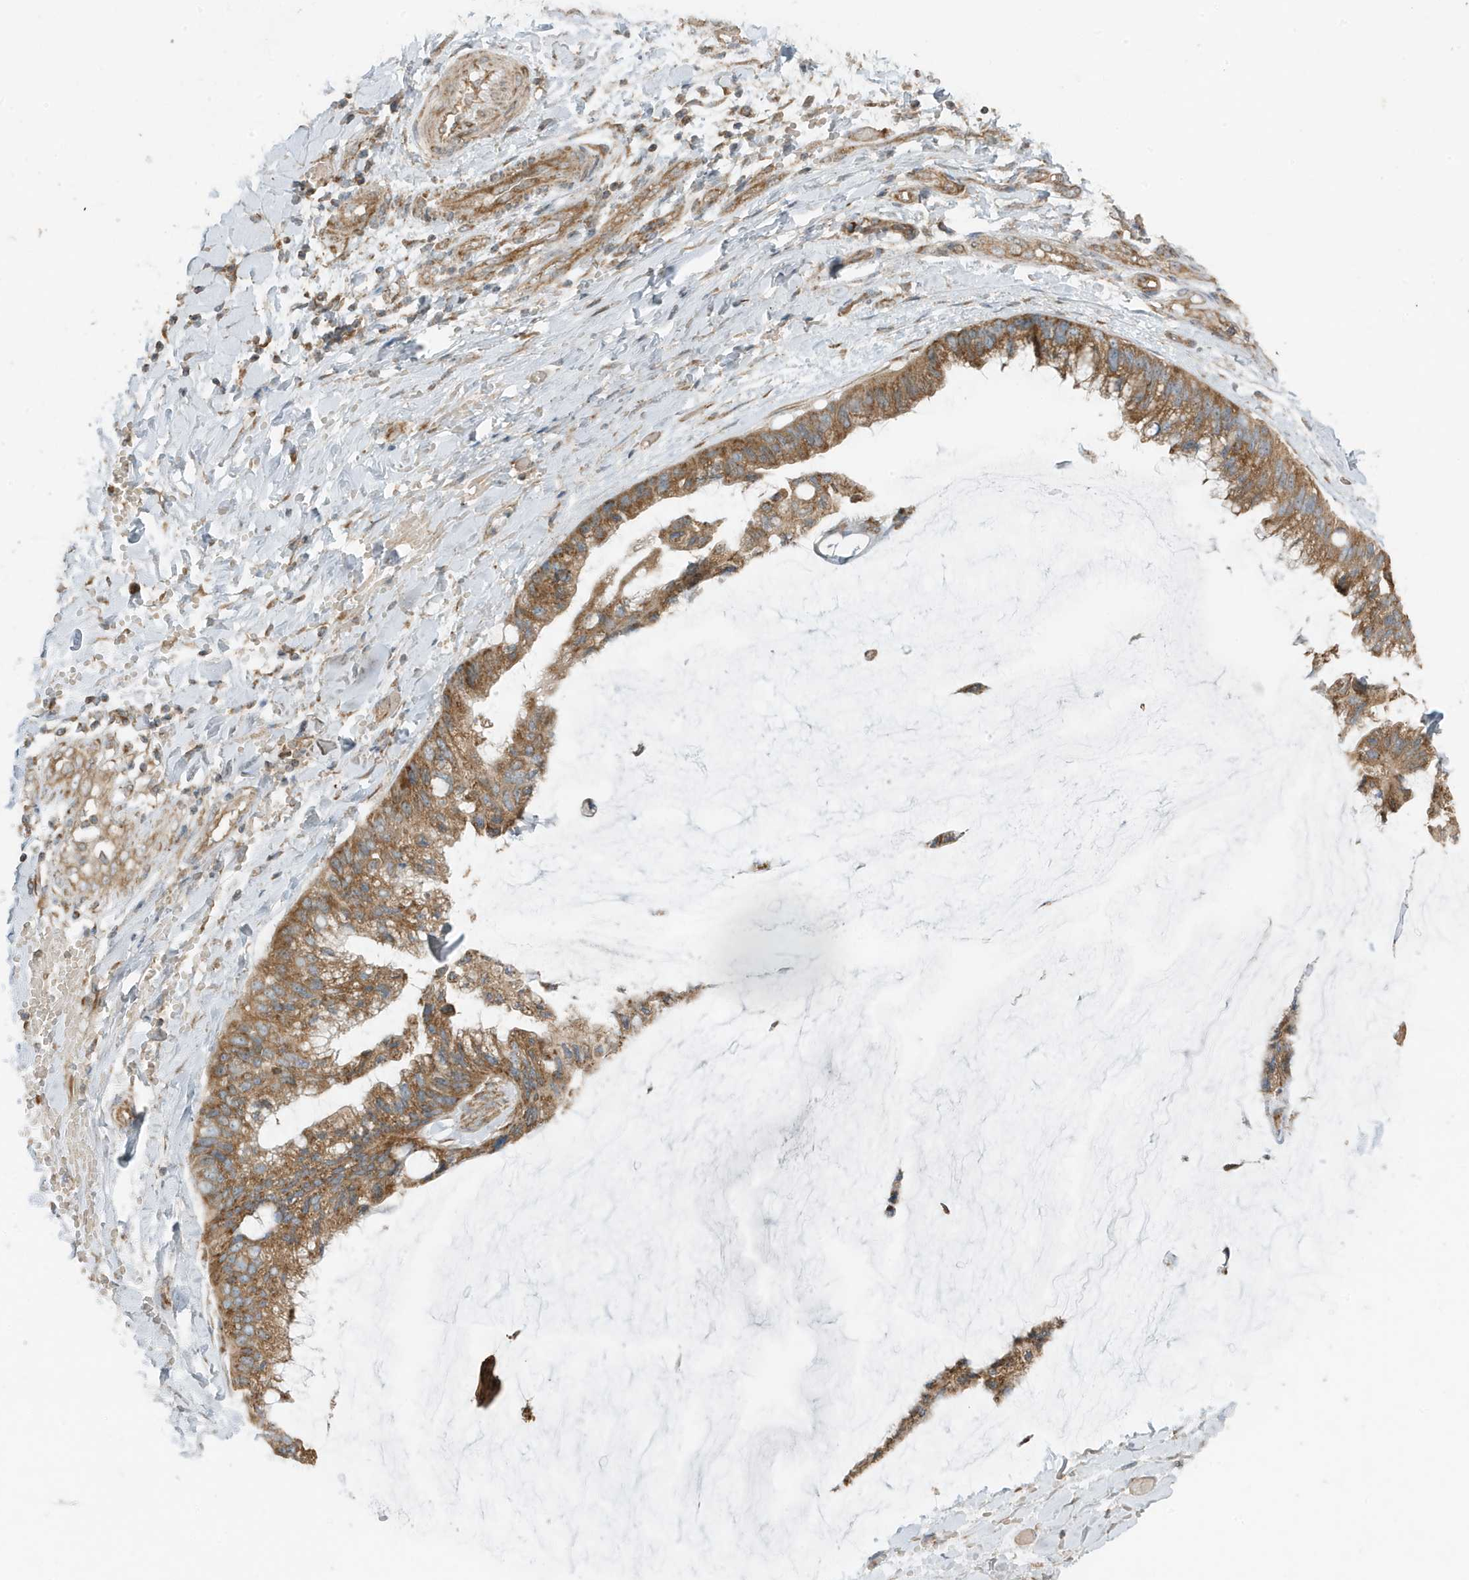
{"staining": {"intensity": "moderate", "quantity": ">75%", "location": "cytoplasmic/membranous"}, "tissue": "ovarian cancer", "cell_type": "Tumor cells", "image_type": "cancer", "snomed": [{"axis": "morphology", "description": "Cystadenocarcinoma, mucinous, NOS"}, {"axis": "topography", "description": "Ovary"}], "caption": "Protein analysis of ovarian mucinous cystadenocarcinoma tissue demonstrates moderate cytoplasmic/membranous expression in about >75% of tumor cells.", "gene": "GOLGA4", "patient": {"sex": "female", "age": 39}}